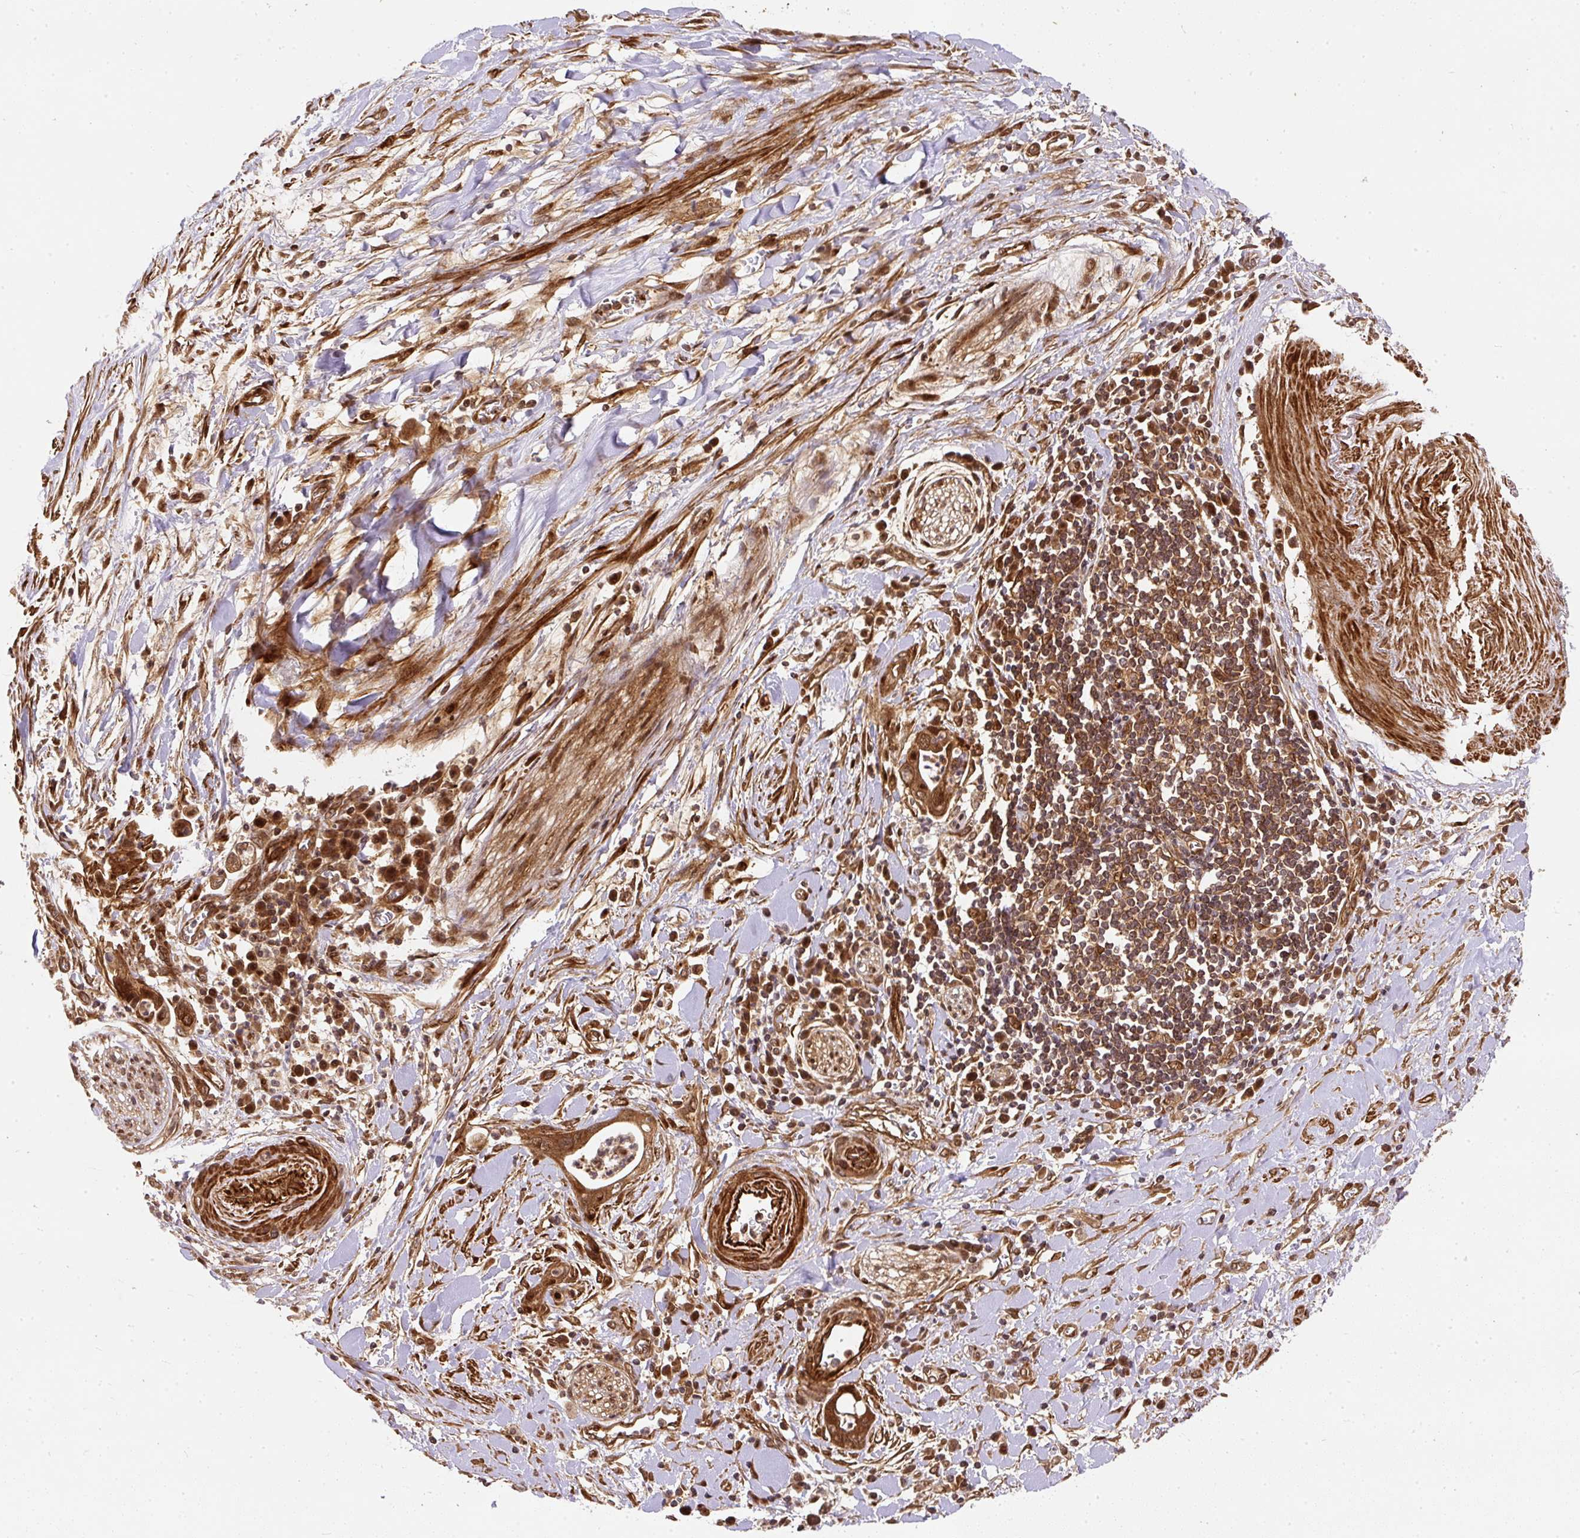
{"staining": {"intensity": "strong", "quantity": ">75%", "location": "cytoplasmic/membranous,nuclear"}, "tissue": "pancreatic cancer", "cell_type": "Tumor cells", "image_type": "cancer", "snomed": [{"axis": "morphology", "description": "Adenocarcinoma, NOS"}, {"axis": "topography", "description": "Pancreas"}], "caption": "Strong cytoplasmic/membranous and nuclear staining for a protein is identified in approximately >75% of tumor cells of adenocarcinoma (pancreatic) using immunohistochemistry.", "gene": "PSMD1", "patient": {"sex": "male", "age": 75}}